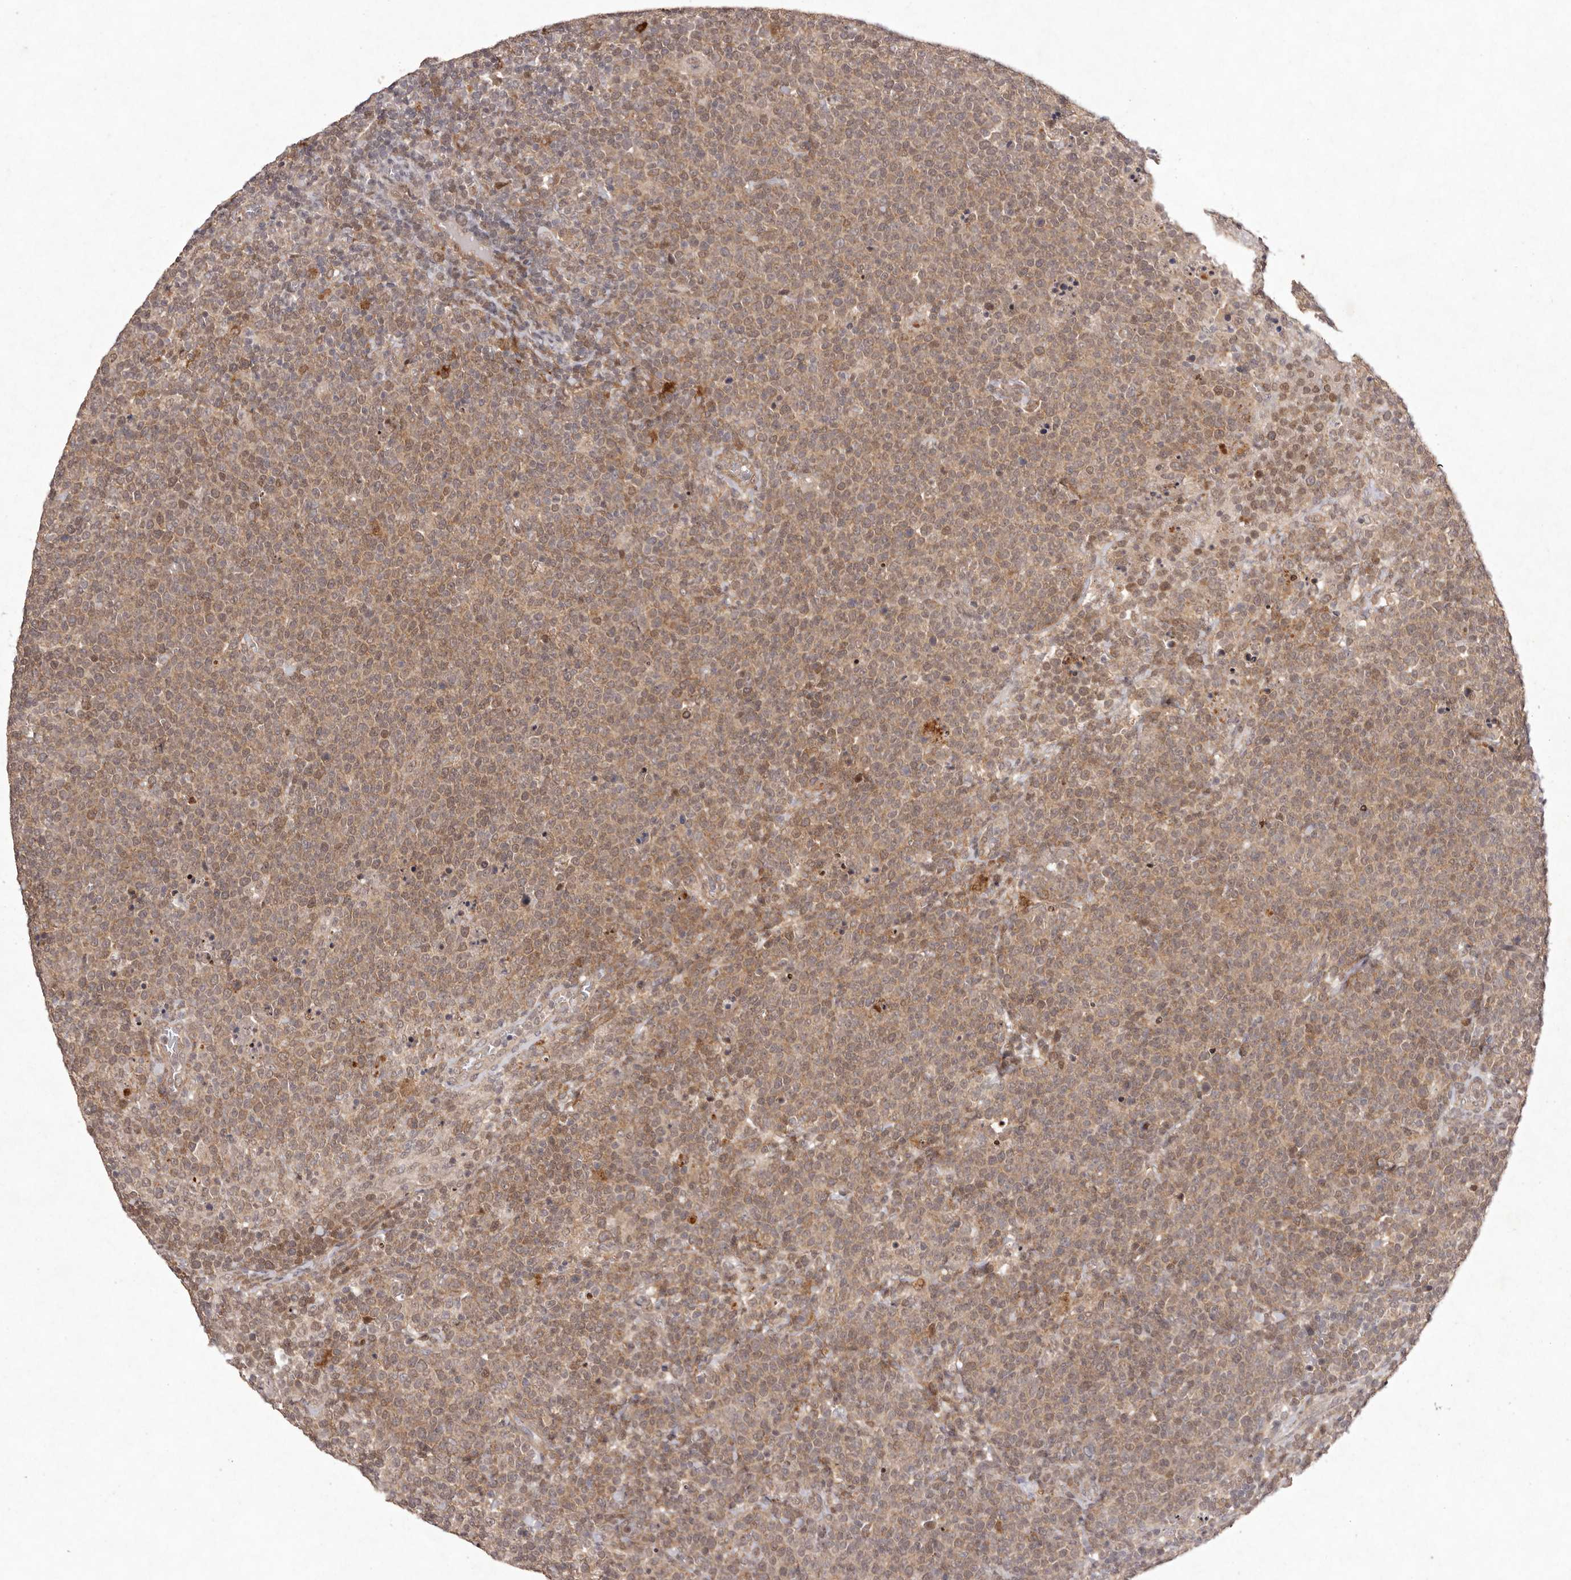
{"staining": {"intensity": "moderate", "quantity": ">75%", "location": "cytoplasmic/membranous"}, "tissue": "lymphoma", "cell_type": "Tumor cells", "image_type": "cancer", "snomed": [{"axis": "morphology", "description": "Malignant lymphoma, non-Hodgkin's type, High grade"}, {"axis": "topography", "description": "Lymph node"}], "caption": "The histopathology image displays immunohistochemical staining of lymphoma. There is moderate cytoplasmic/membranous positivity is seen in approximately >75% of tumor cells.", "gene": "BUD31", "patient": {"sex": "male", "age": 61}}